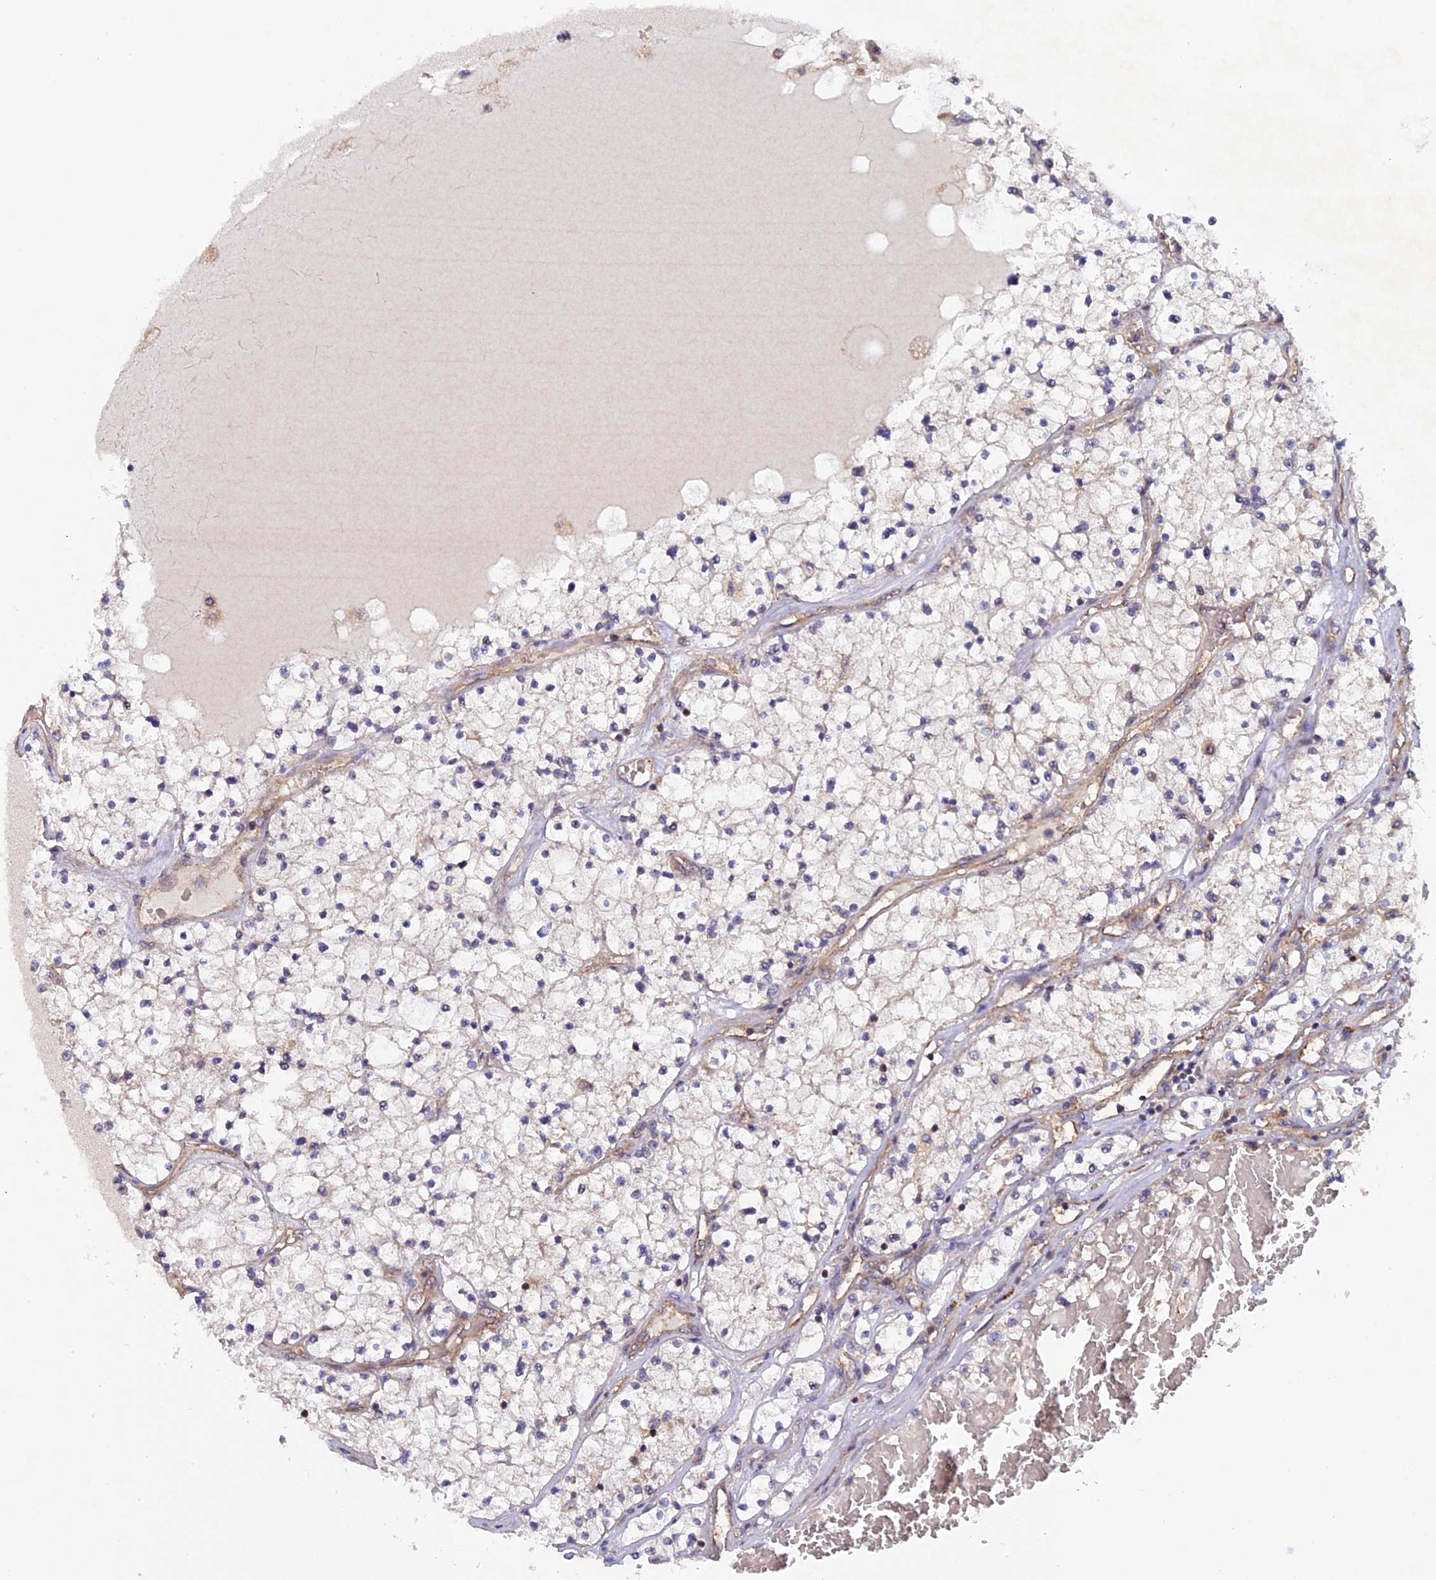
{"staining": {"intensity": "negative", "quantity": "none", "location": "none"}, "tissue": "renal cancer", "cell_type": "Tumor cells", "image_type": "cancer", "snomed": [{"axis": "morphology", "description": "Normal tissue, NOS"}, {"axis": "morphology", "description": "Adenocarcinoma, NOS"}, {"axis": "topography", "description": "Kidney"}], "caption": "Tumor cells are negative for protein expression in human adenocarcinoma (renal).", "gene": "FERMT1", "patient": {"sex": "male", "age": 68}}